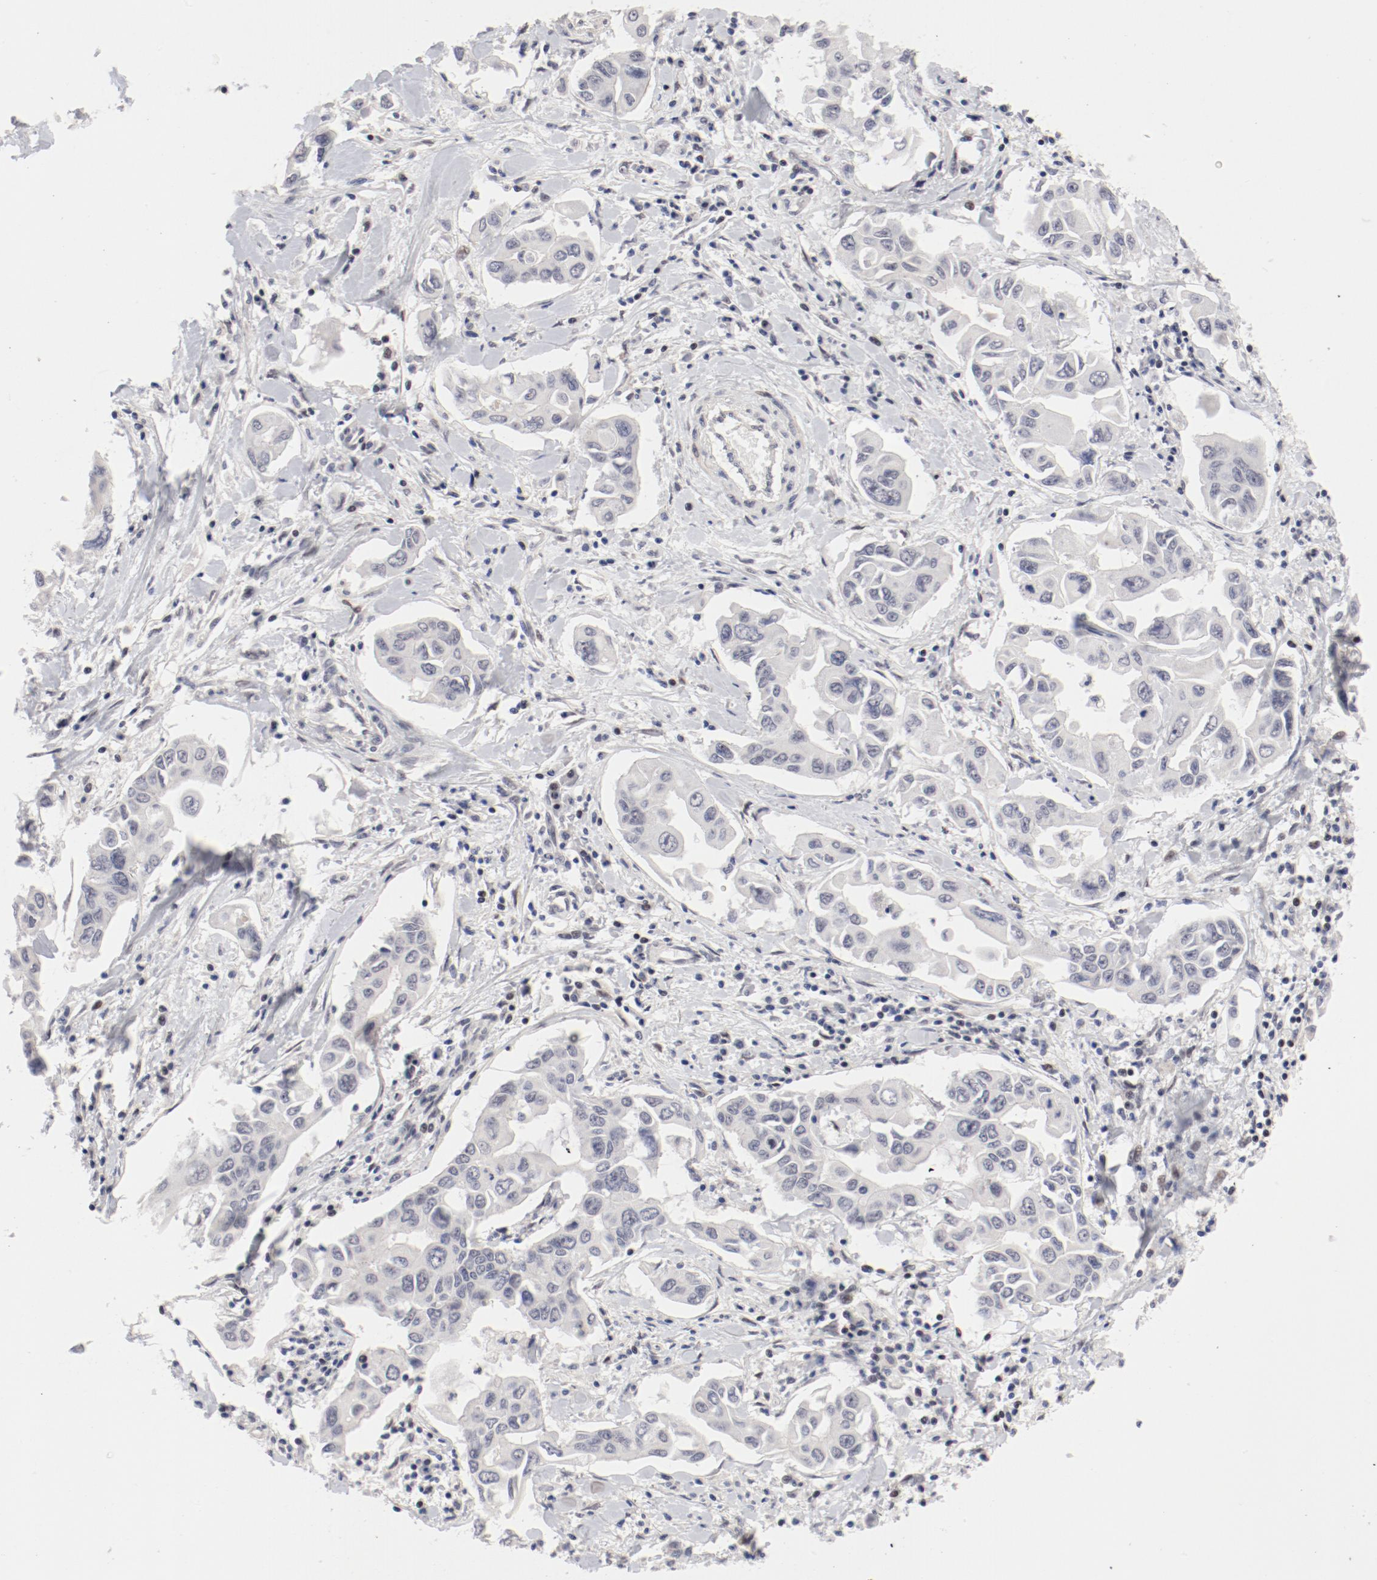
{"staining": {"intensity": "negative", "quantity": "none", "location": "none"}, "tissue": "lung cancer", "cell_type": "Tumor cells", "image_type": "cancer", "snomed": [{"axis": "morphology", "description": "Adenocarcinoma, NOS"}, {"axis": "topography", "description": "Lymph node"}, {"axis": "topography", "description": "Lung"}], "caption": "This is an immunohistochemistry photomicrograph of human lung cancer. There is no staining in tumor cells.", "gene": "FSCB", "patient": {"sex": "male", "age": 64}}